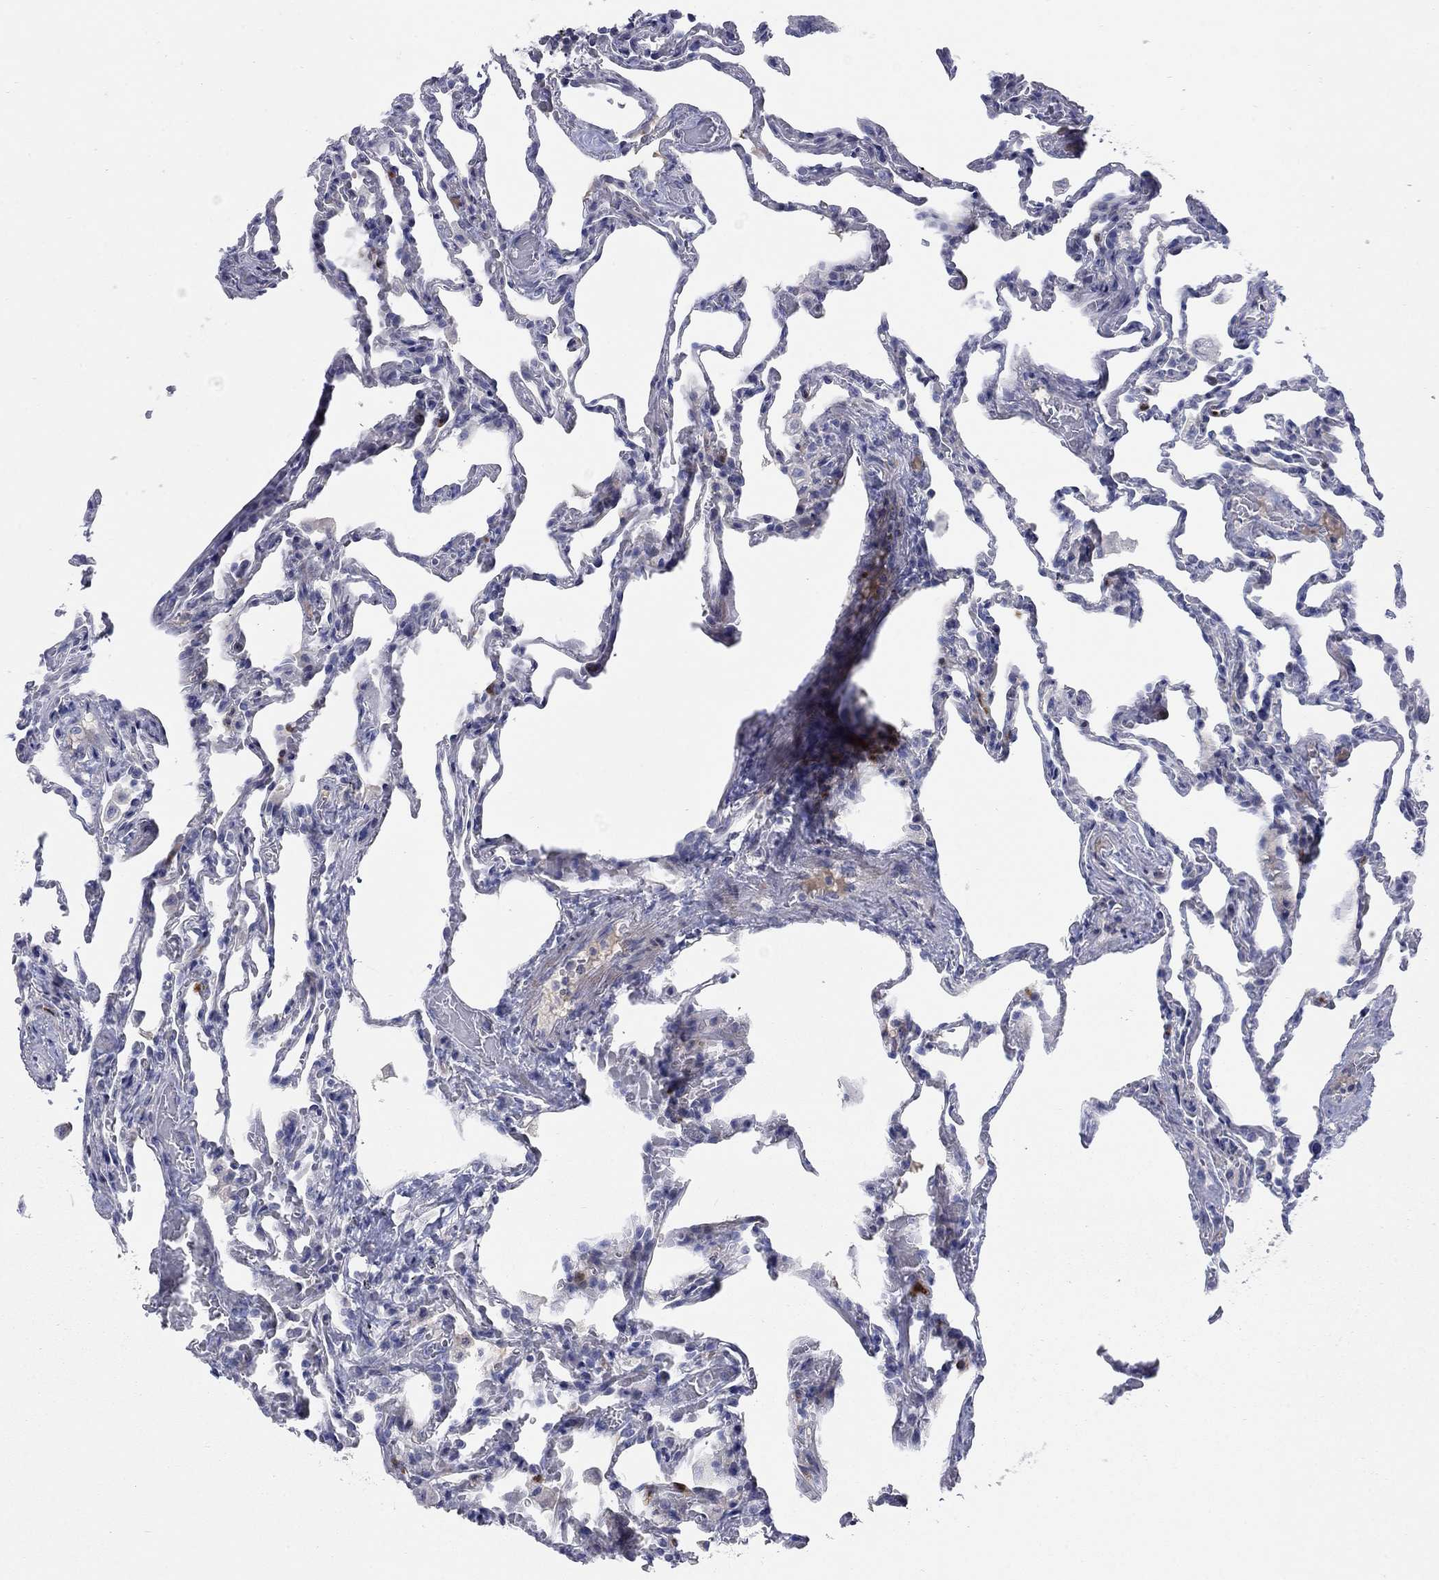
{"staining": {"intensity": "negative", "quantity": "none", "location": "none"}, "tissue": "lung", "cell_type": "Alveolar cells", "image_type": "normal", "snomed": [{"axis": "morphology", "description": "Normal tissue, NOS"}, {"axis": "topography", "description": "Lung"}], "caption": "Immunohistochemistry (IHC) photomicrograph of unremarkable human lung stained for a protein (brown), which demonstrates no positivity in alveolar cells.", "gene": "TMEM249", "patient": {"sex": "female", "age": 43}}